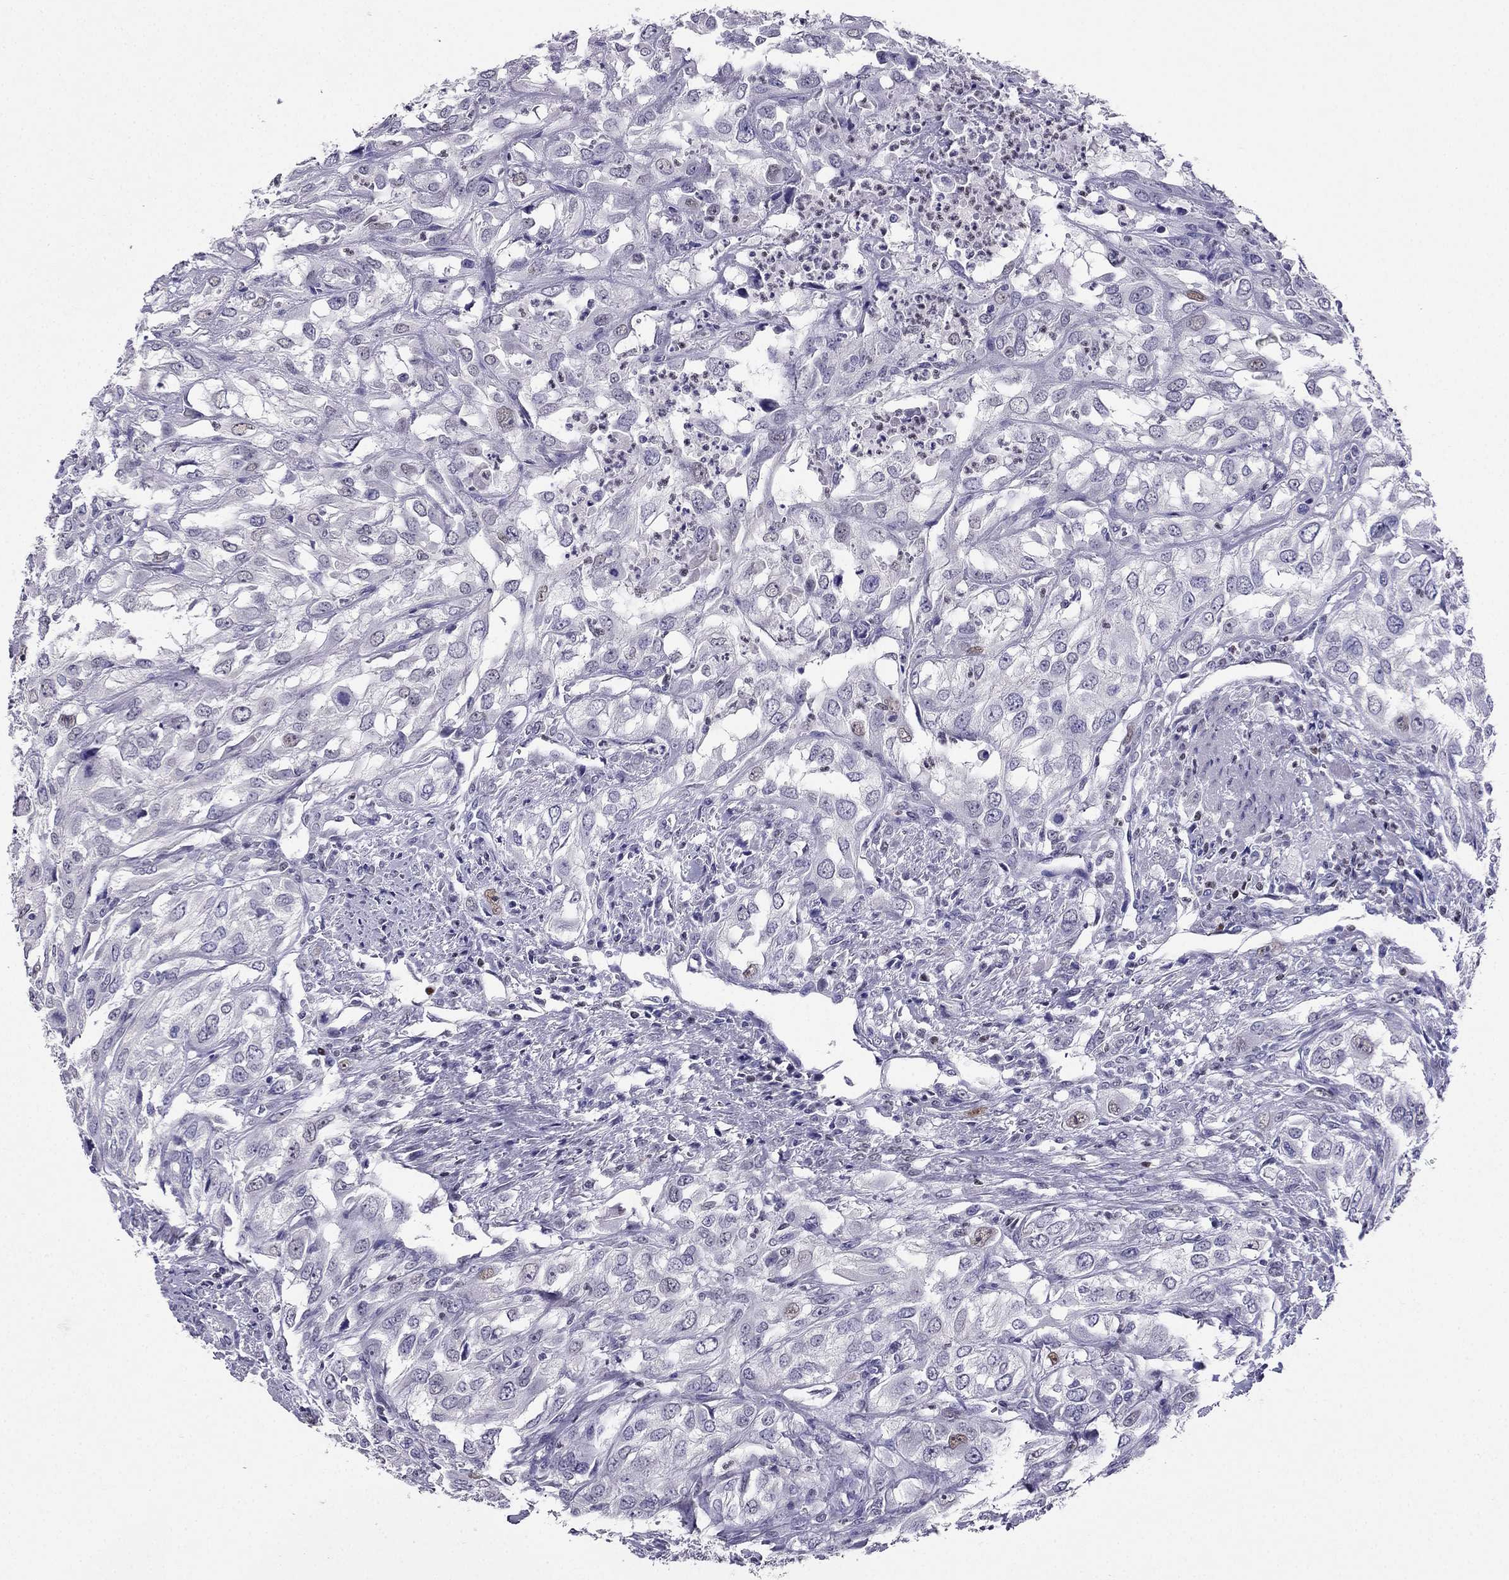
{"staining": {"intensity": "negative", "quantity": "none", "location": "none"}, "tissue": "urothelial cancer", "cell_type": "Tumor cells", "image_type": "cancer", "snomed": [{"axis": "morphology", "description": "Urothelial carcinoma, High grade"}, {"axis": "topography", "description": "Urinary bladder"}], "caption": "Human urothelial cancer stained for a protein using IHC exhibits no staining in tumor cells.", "gene": "ARID3A", "patient": {"sex": "male", "age": 67}}